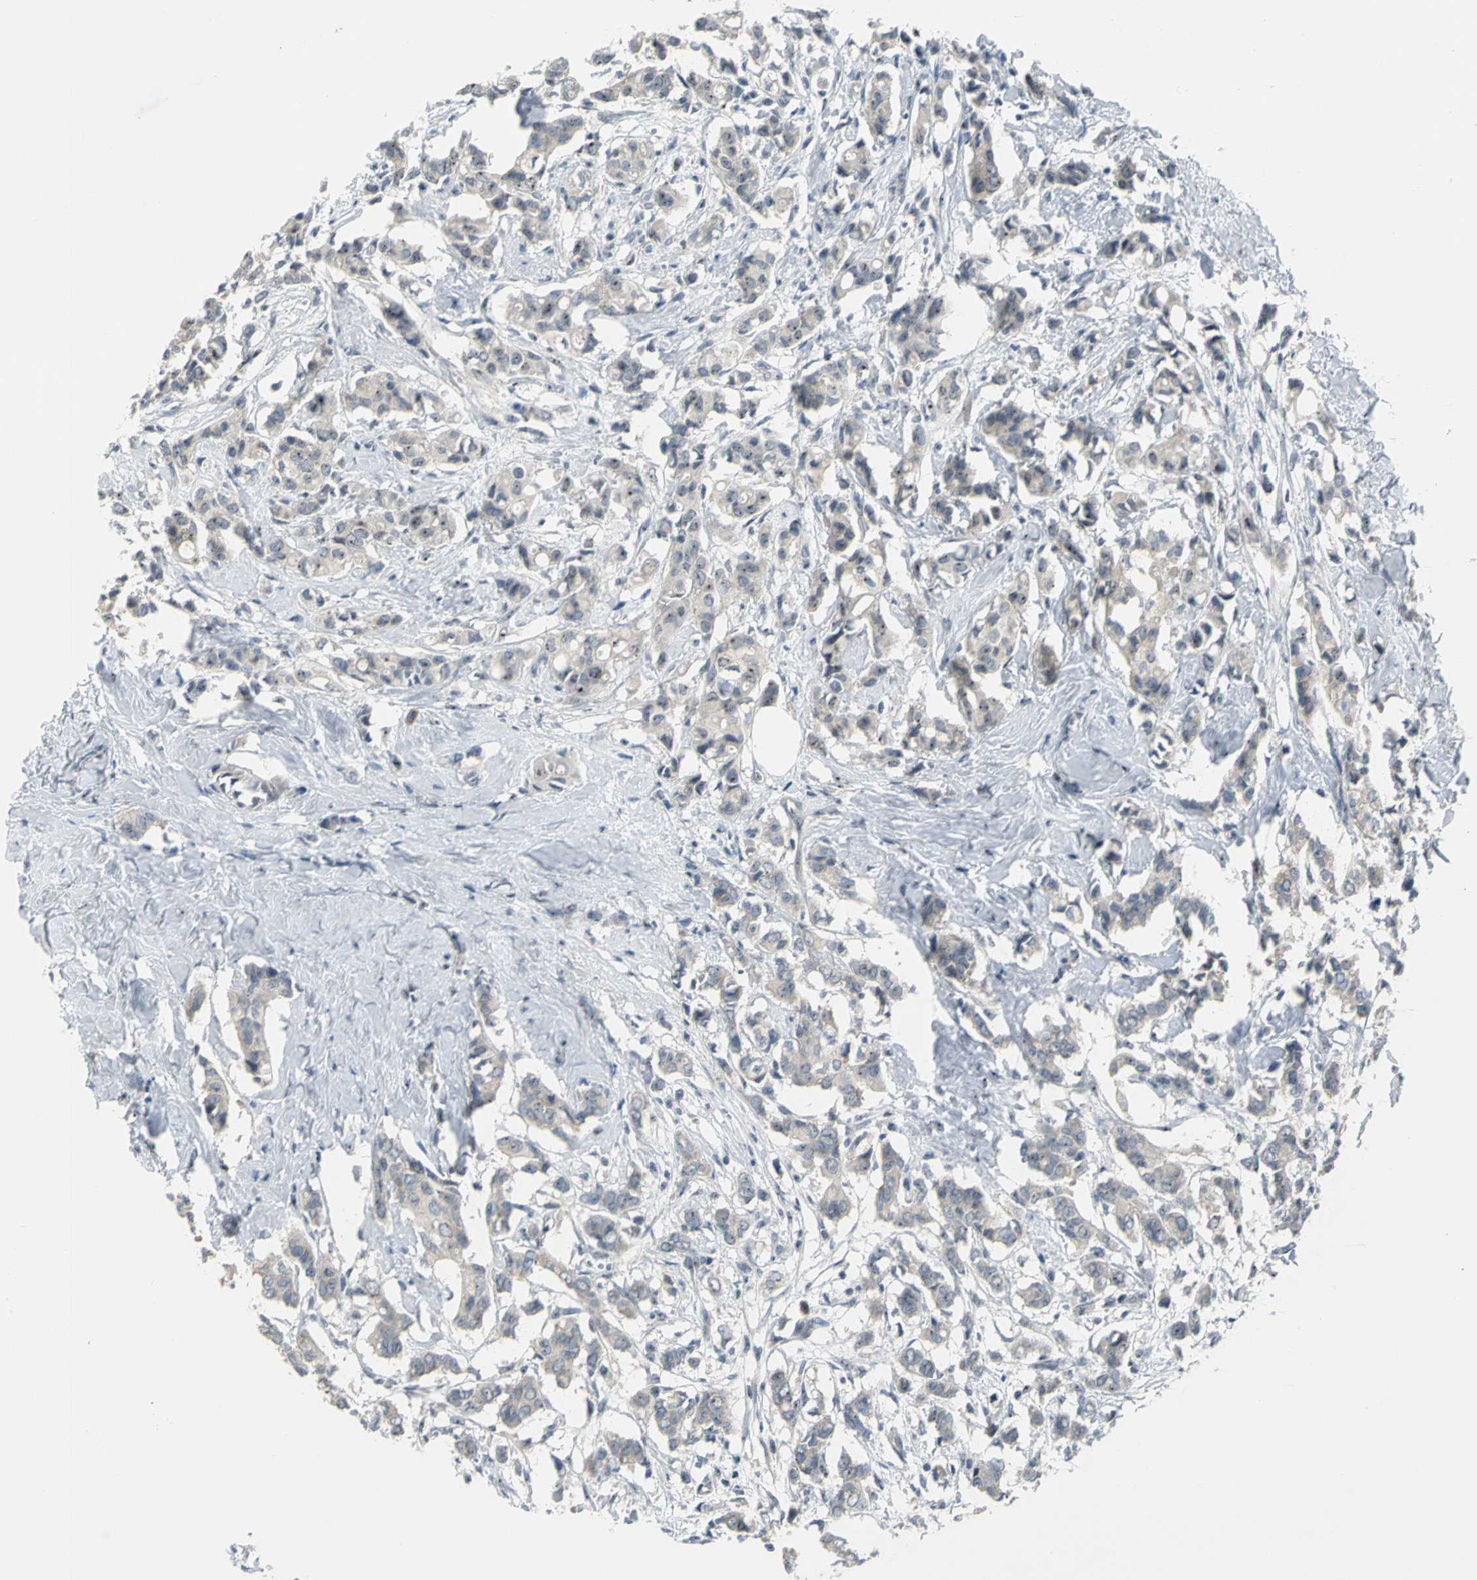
{"staining": {"intensity": "moderate", "quantity": ">75%", "location": "nuclear"}, "tissue": "breast cancer", "cell_type": "Tumor cells", "image_type": "cancer", "snomed": [{"axis": "morphology", "description": "Duct carcinoma"}, {"axis": "topography", "description": "Breast"}], "caption": "This histopathology image exhibits immunohistochemistry (IHC) staining of breast intraductal carcinoma, with medium moderate nuclear staining in about >75% of tumor cells.", "gene": "MYBBP1A", "patient": {"sex": "female", "age": 84}}